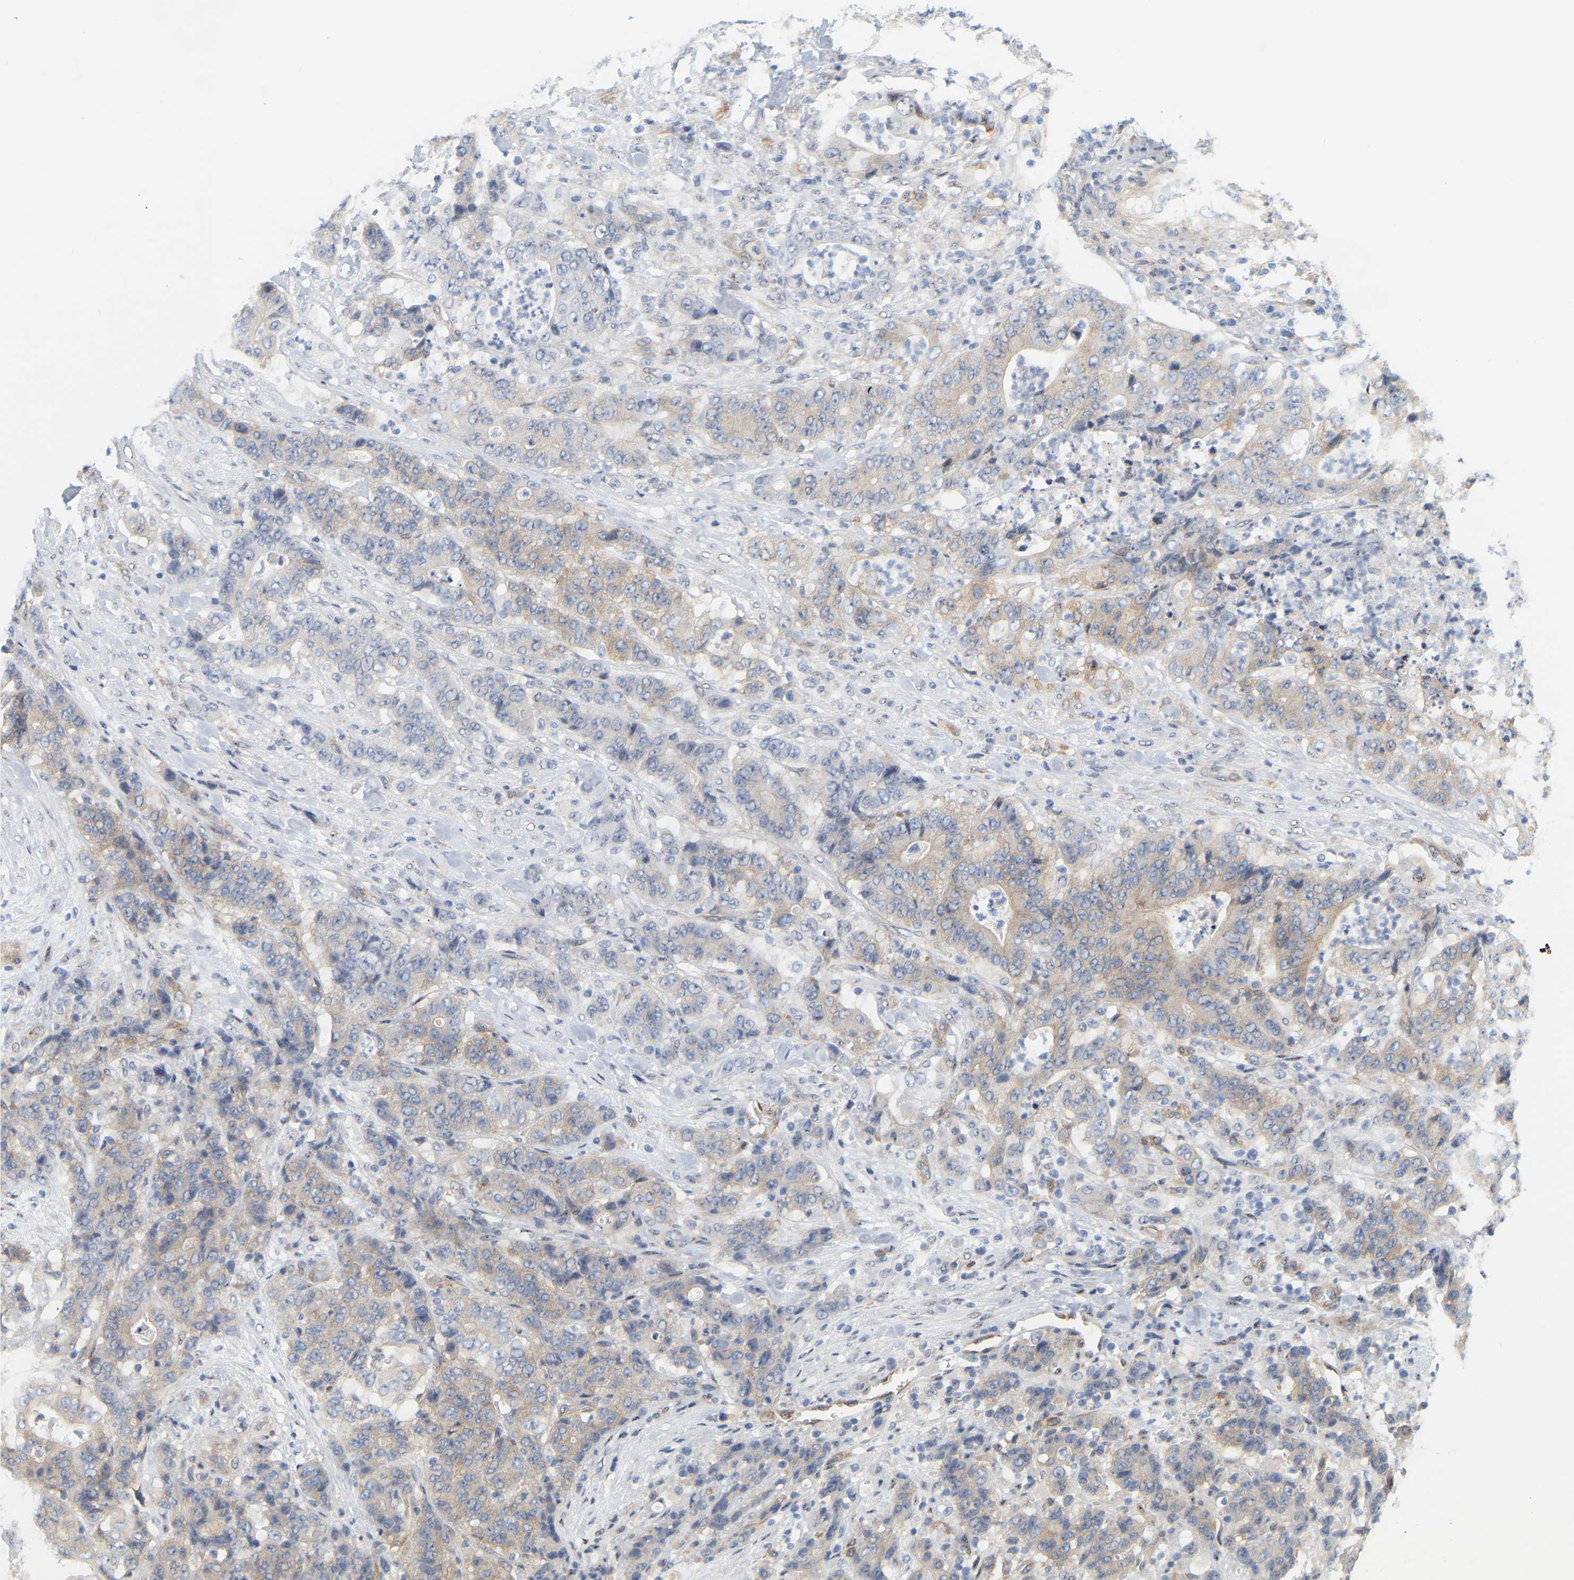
{"staining": {"intensity": "weak", "quantity": "25%-75%", "location": "cytoplasmic/membranous"}, "tissue": "stomach cancer", "cell_type": "Tumor cells", "image_type": "cancer", "snomed": [{"axis": "morphology", "description": "Adenocarcinoma, NOS"}, {"axis": "topography", "description": "Stomach"}], "caption": "Stomach cancer (adenocarcinoma) stained with a brown dye displays weak cytoplasmic/membranous positive positivity in about 25%-75% of tumor cells.", "gene": "RAPH1", "patient": {"sex": "female", "age": 73}}